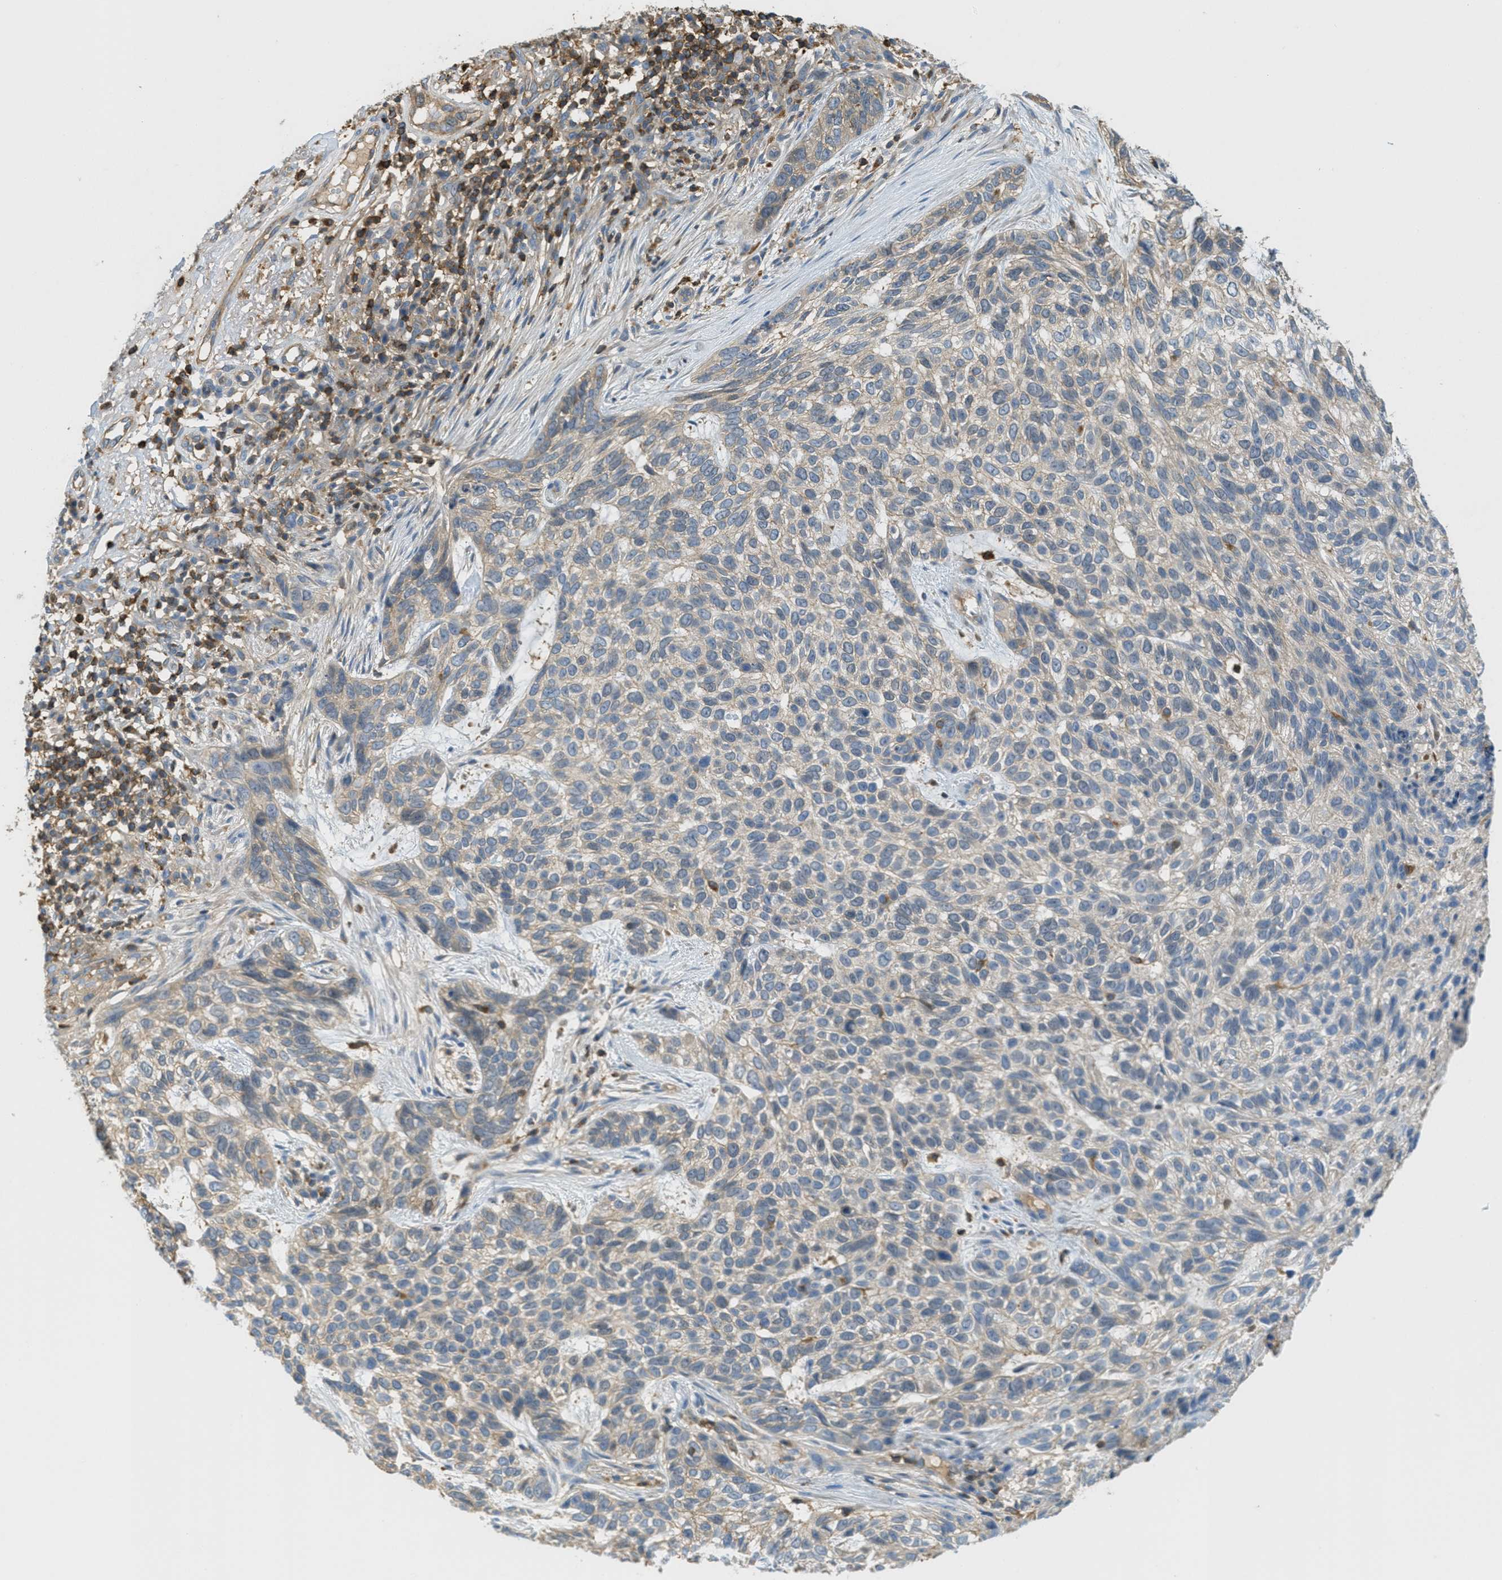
{"staining": {"intensity": "weak", "quantity": "<25%", "location": "cytoplasmic/membranous"}, "tissue": "skin cancer", "cell_type": "Tumor cells", "image_type": "cancer", "snomed": [{"axis": "morphology", "description": "Normal tissue, NOS"}, {"axis": "morphology", "description": "Basal cell carcinoma"}, {"axis": "topography", "description": "Skin"}], "caption": "High power microscopy image of an immunohistochemistry histopathology image of skin cancer, revealing no significant positivity in tumor cells.", "gene": "GRIK2", "patient": {"sex": "male", "age": 79}}